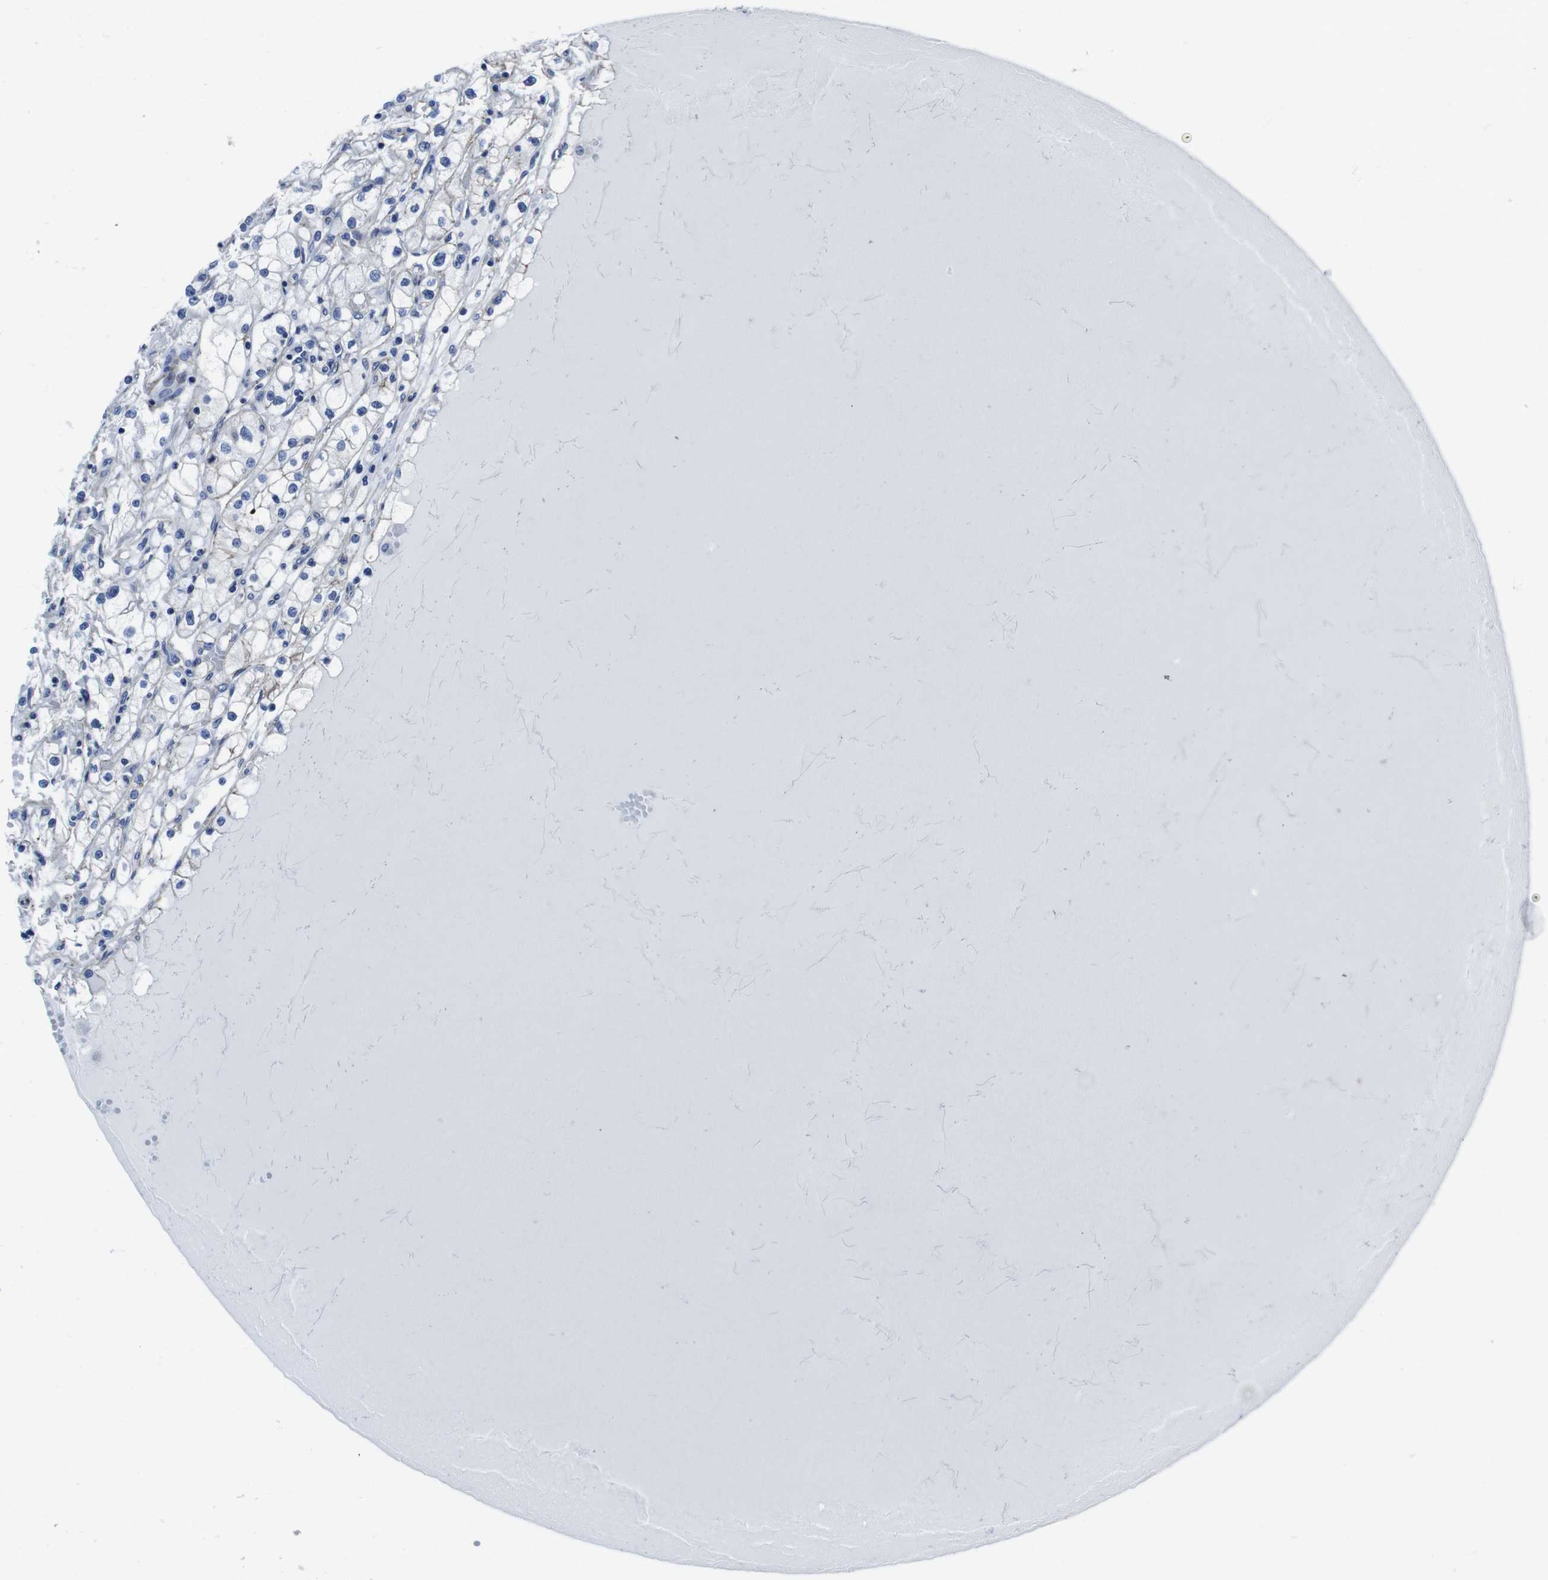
{"staining": {"intensity": "negative", "quantity": "none", "location": "none"}, "tissue": "renal cancer", "cell_type": "Tumor cells", "image_type": "cancer", "snomed": [{"axis": "morphology", "description": "Adenocarcinoma, NOS"}, {"axis": "topography", "description": "Kidney"}], "caption": "An image of renal cancer stained for a protein demonstrates no brown staining in tumor cells.", "gene": "NUMB", "patient": {"sex": "male", "age": 56}}